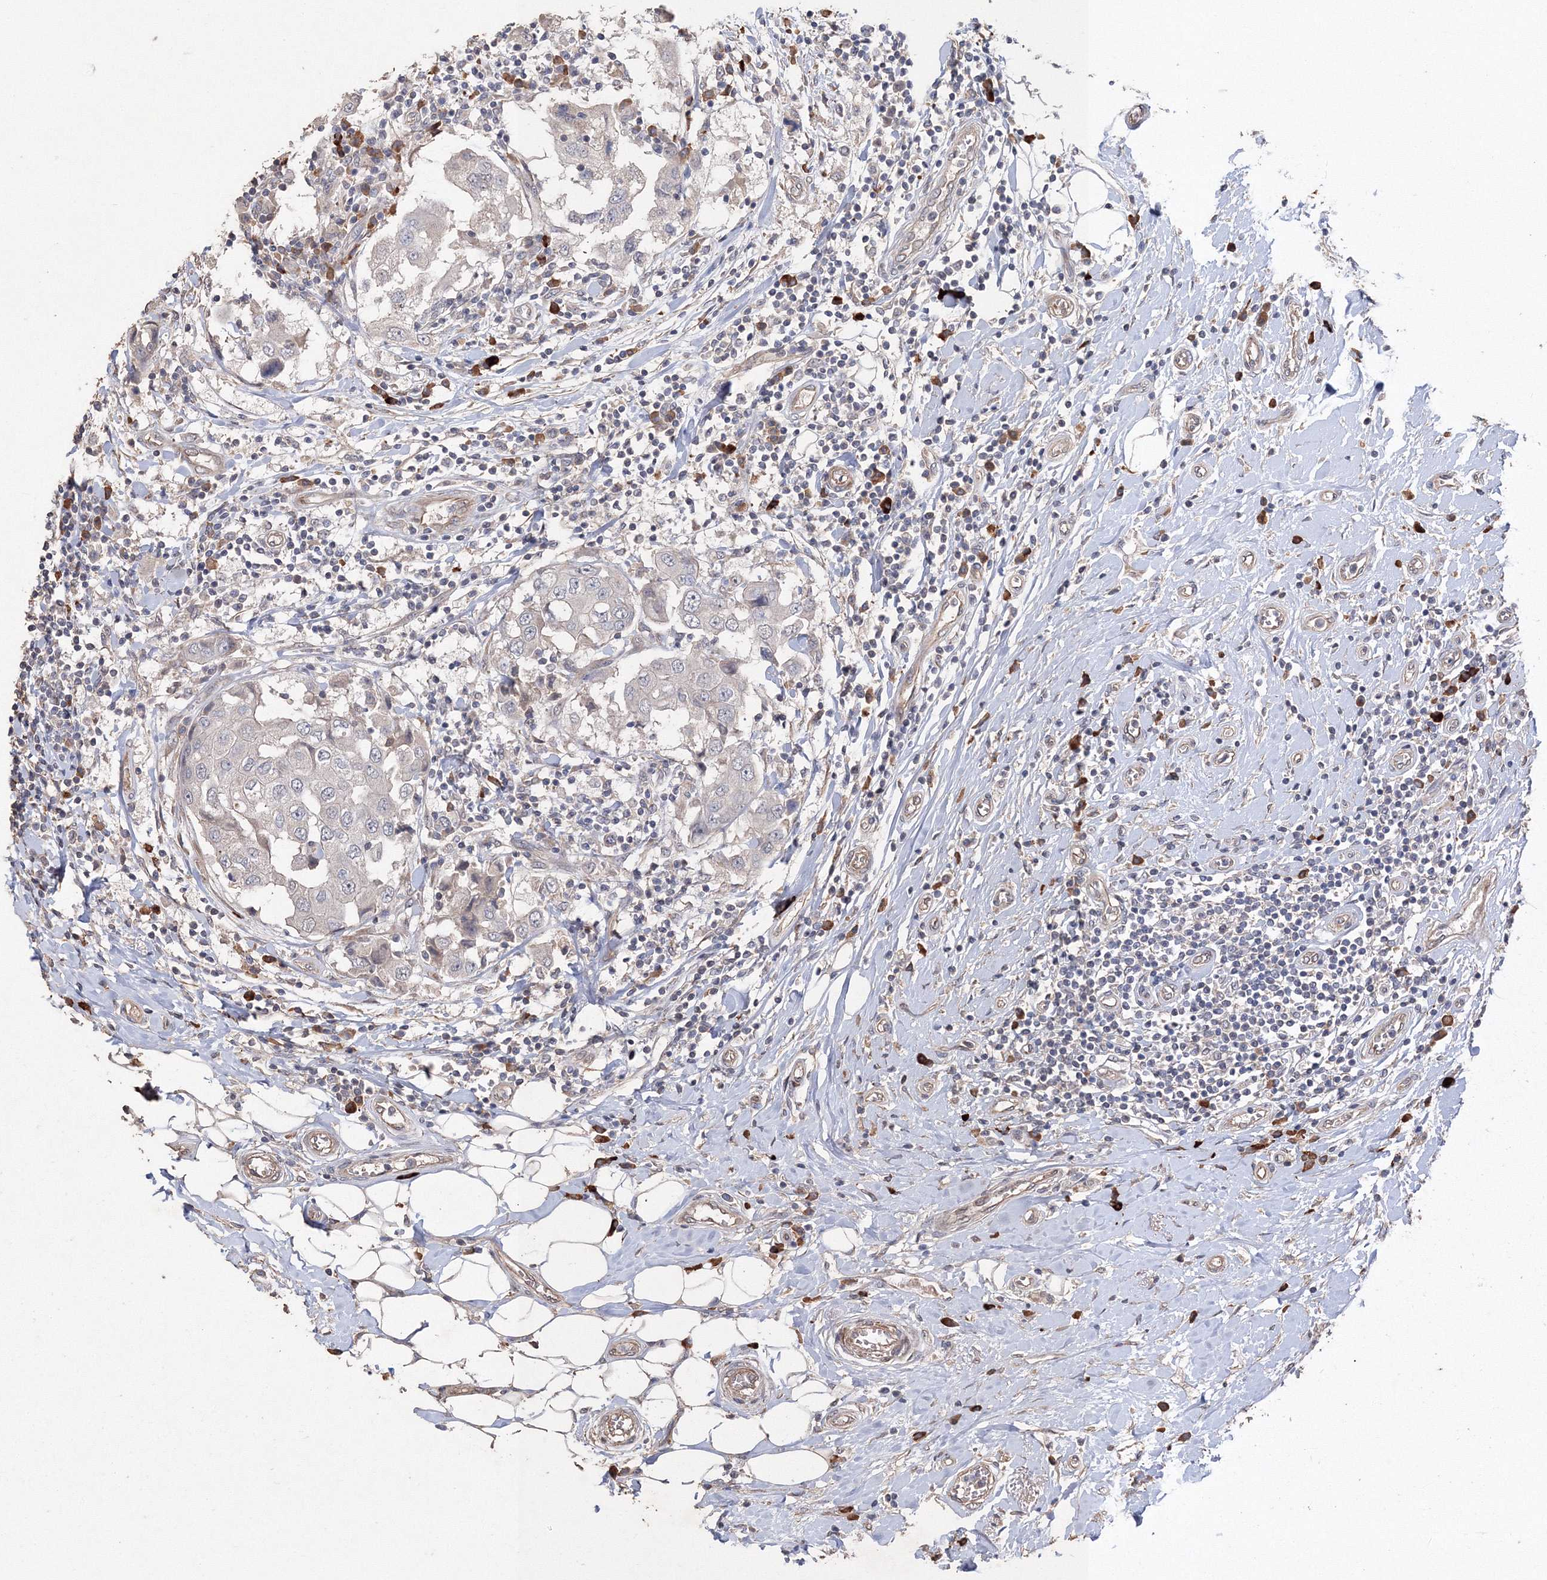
{"staining": {"intensity": "negative", "quantity": "none", "location": "none"}, "tissue": "breast cancer", "cell_type": "Tumor cells", "image_type": "cancer", "snomed": [{"axis": "morphology", "description": "Duct carcinoma"}, {"axis": "topography", "description": "Breast"}], "caption": "Image shows no protein positivity in tumor cells of breast cancer tissue. The staining was performed using DAB to visualize the protein expression in brown, while the nuclei were stained in blue with hematoxylin (Magnification: 20x).", "gene": "NALF2", "patient": {"sex": "female", "age": 27}}